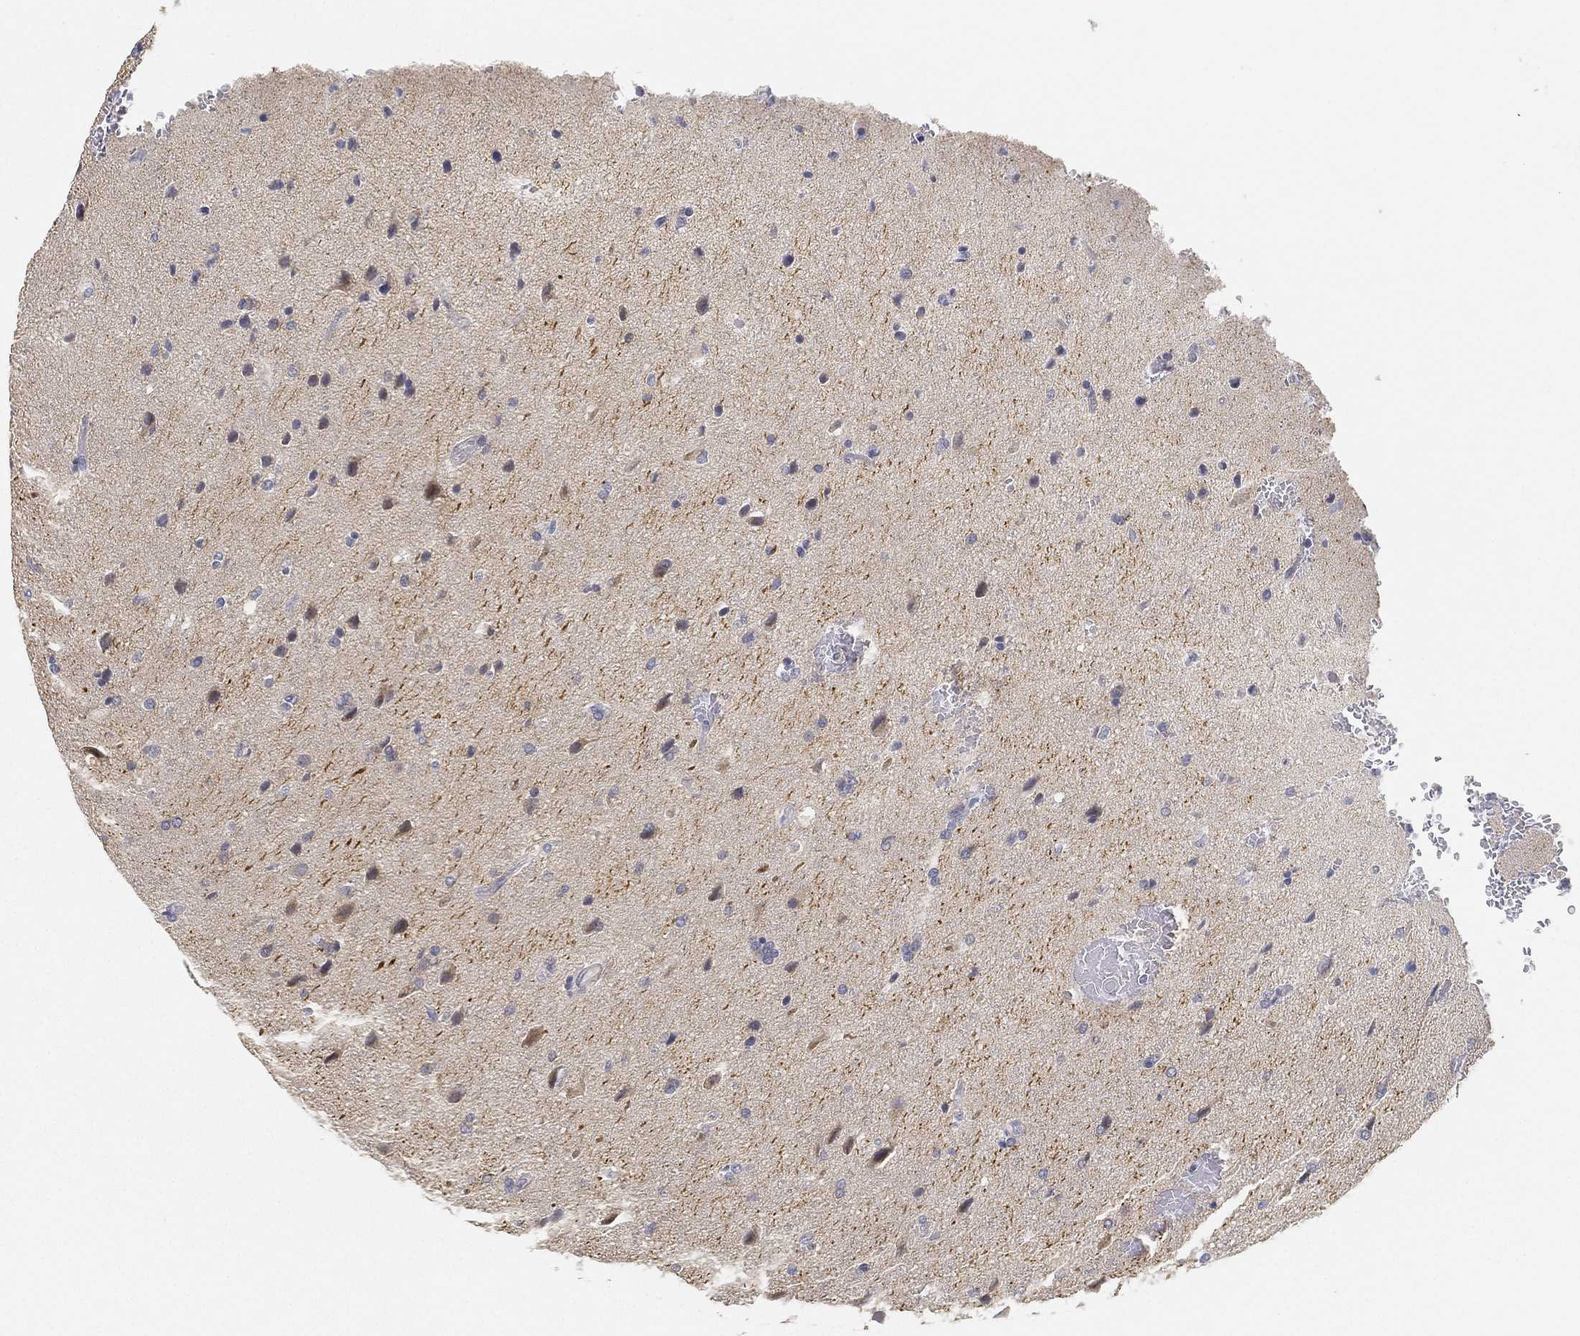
{"staining": {"intensity": "negative", "quantity": "none", "location": "none"}, "tissue": "glioma", "cell_type": "Tumor cells", "image_type": "cancer", "snomed": [{"axis": "morphology", "description": "Glioma, malignant, High grade"}, {"axis": "topography", "description": "Brain"}], "caption": "A high-resolution micrograph shows immunohistochemistry staining of glioma, which displays no significant staining in tumor cells.", "gene": "GPR61", "patient": {"sex": "male", "age": 68}}